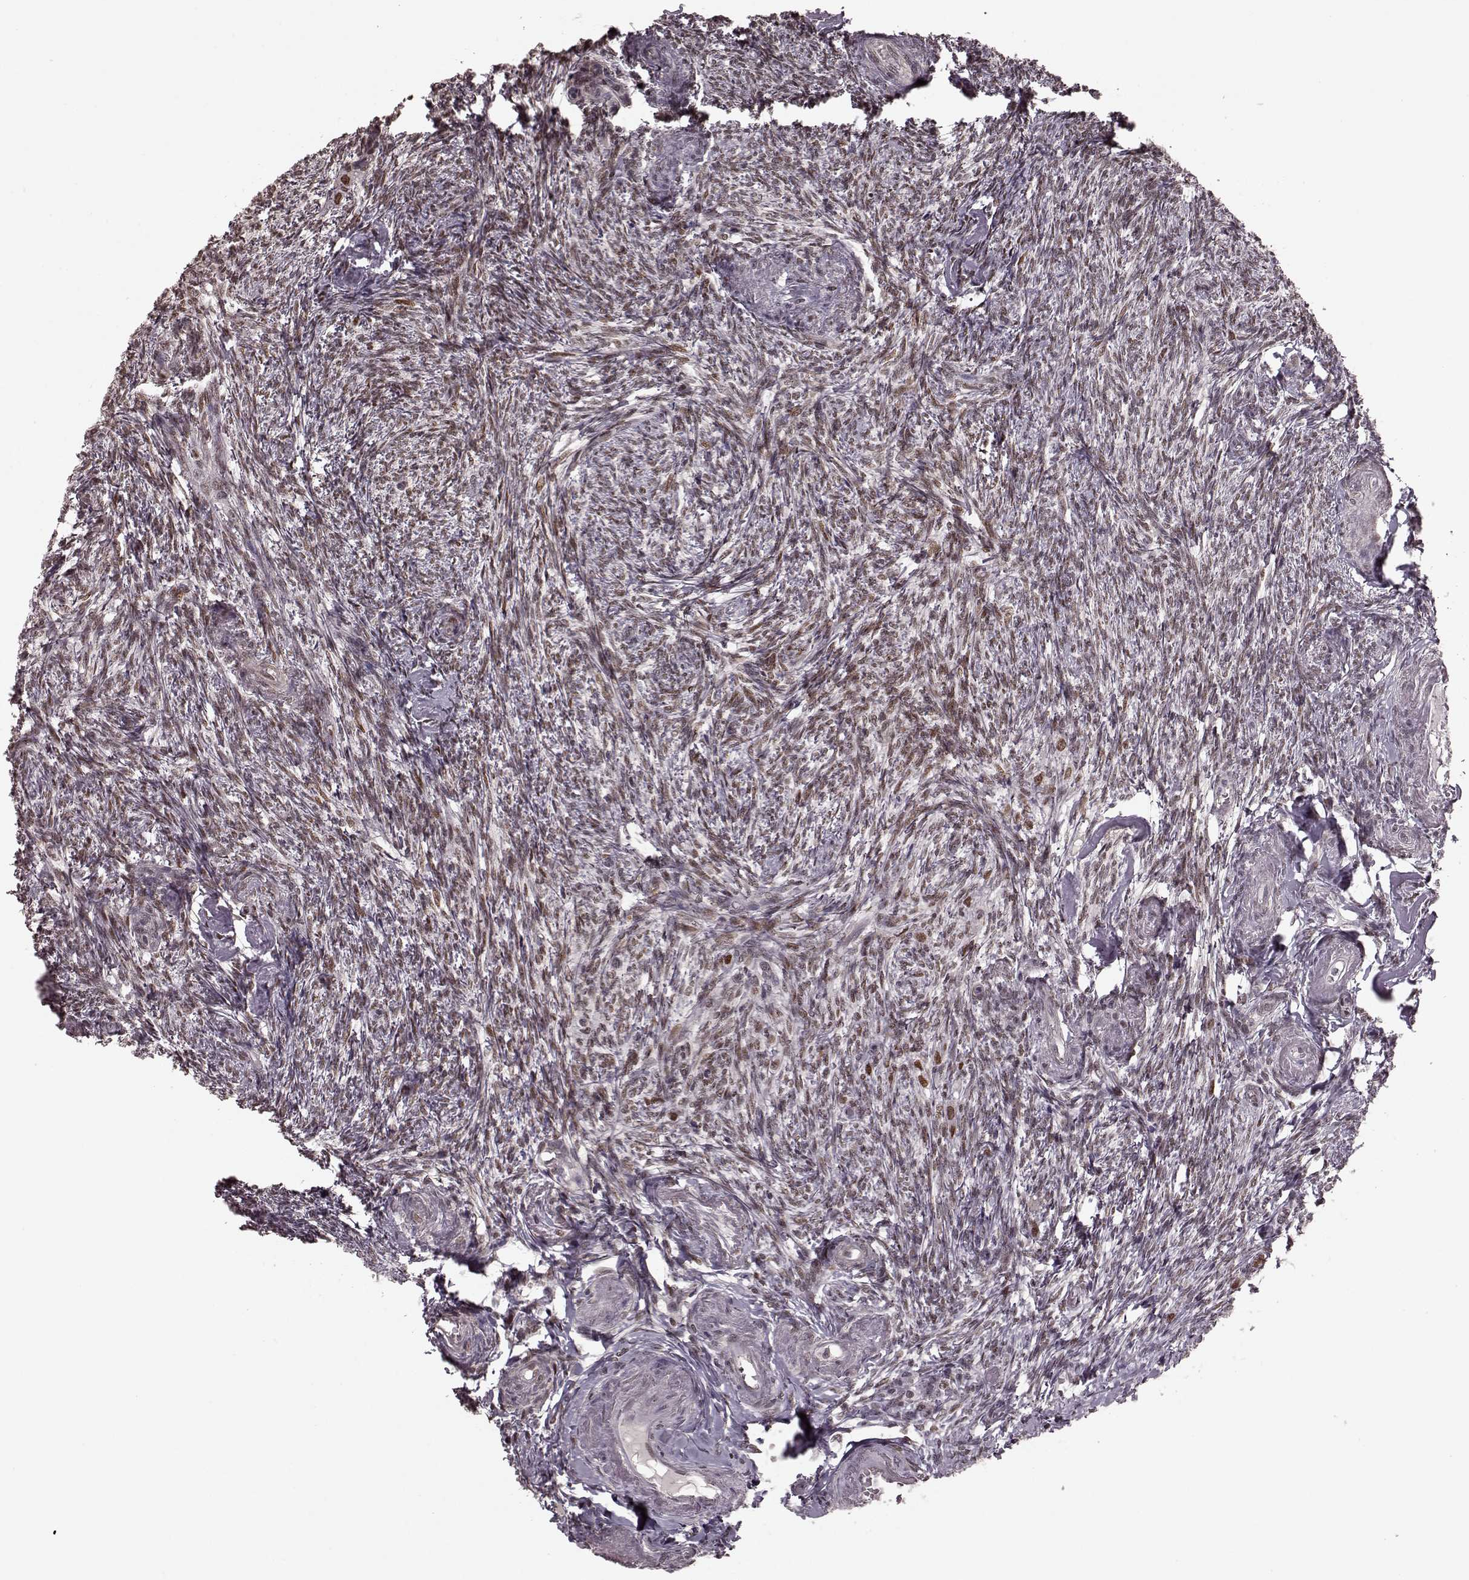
{"staining": {"intensity": "moderate", "quantity": ">75%", "location": "nuclear"}, "tissue": "ovary", "cell_type": "Follicle cells", "image_type": "normal", "snomed": [{"axis": "morphology", "description": "Normal tissue, NOS"}, {"axis": "topography", "description": "Ovary"}], "caption": "Moderate nuclear expression for a protein is identified in about >75% of follicle cells of benign ovary using immunohistochemistry (IHC).", "gene": "NR2C1", "patient": {"sex": "female", "age": 72}}